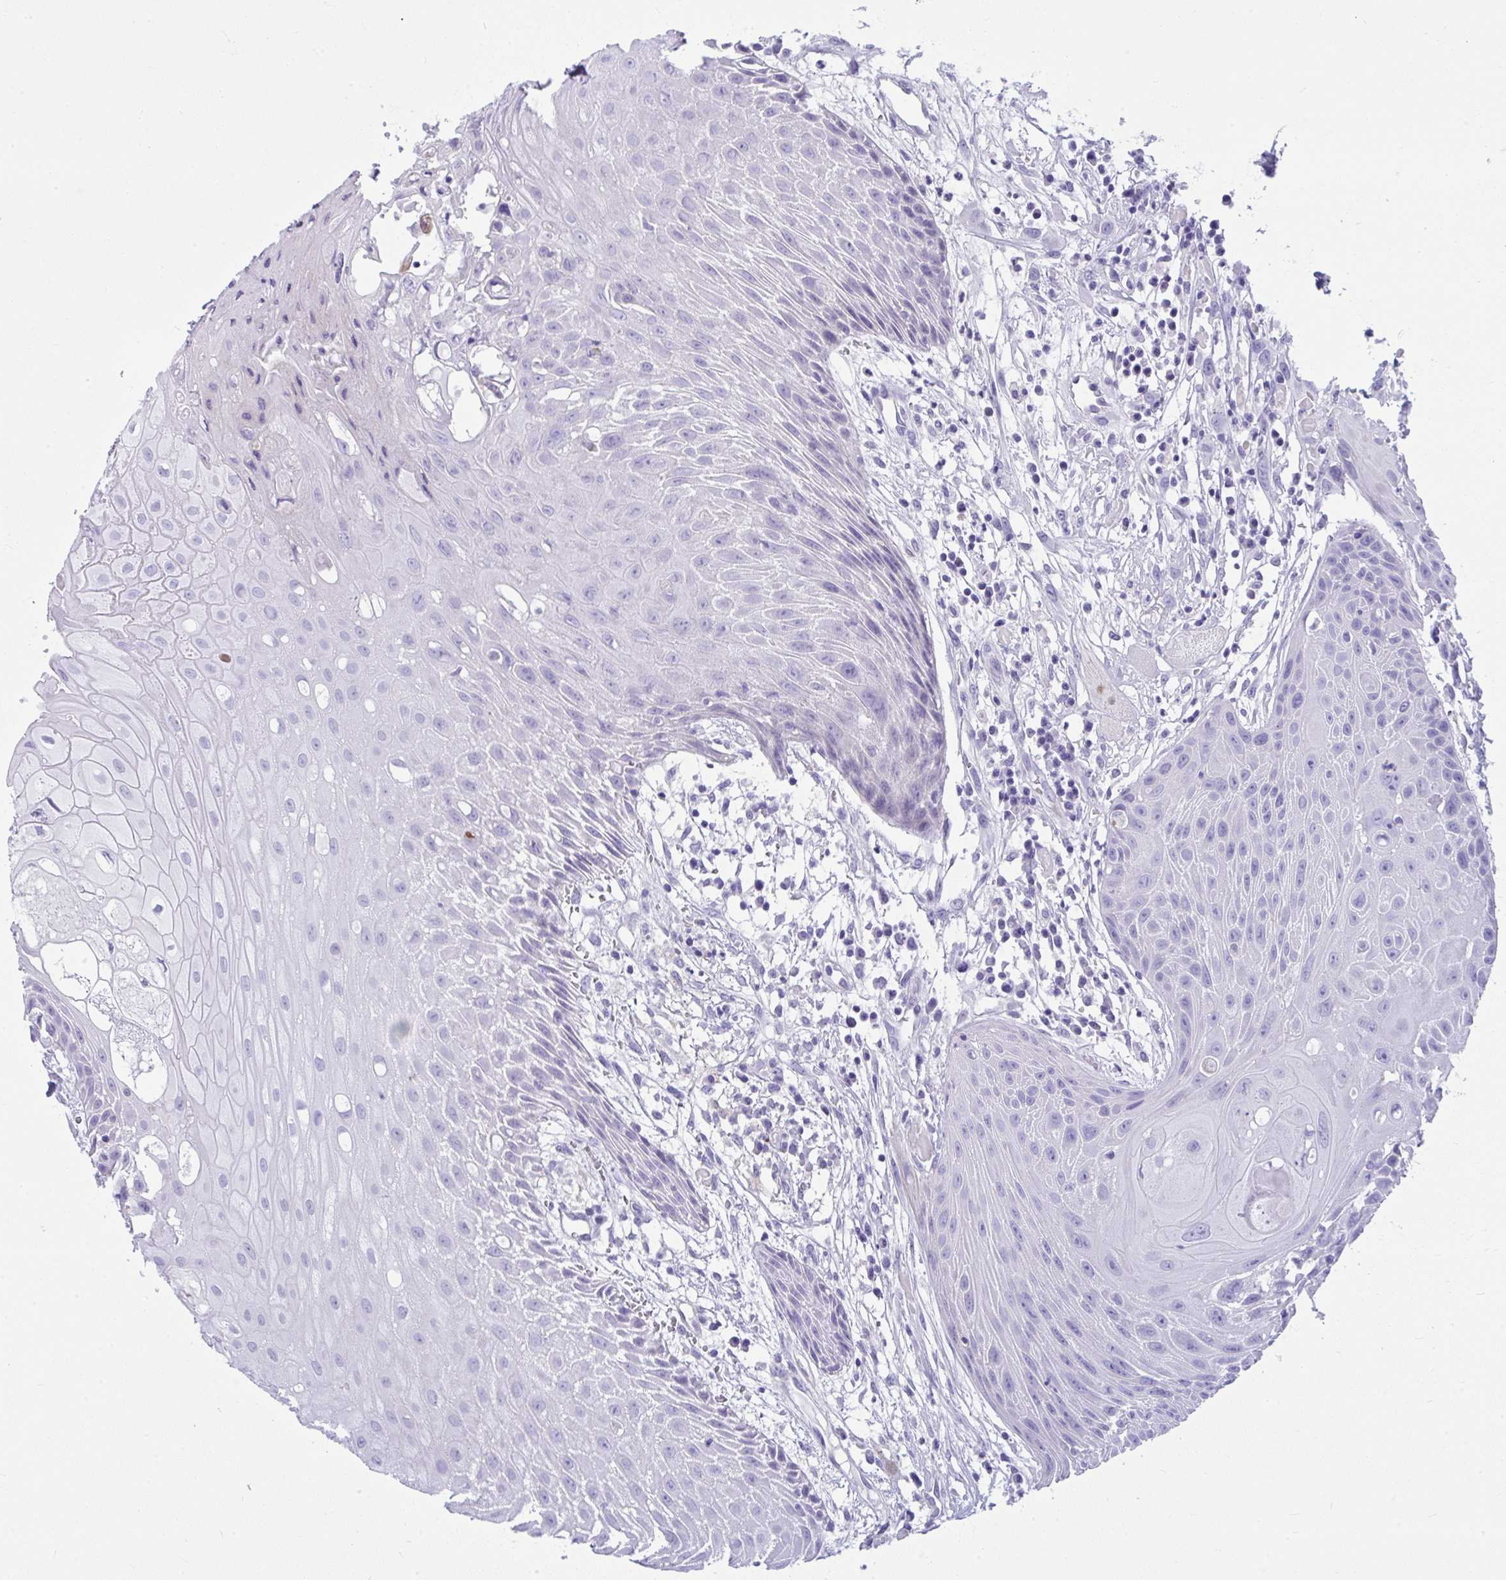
{"staining": {"intensity": "negative", "quantity": "none", "location": "none"}, "tissue": "head and neck cancer", "cell_type": "Tumor cells", "image_type": "cancer", "snomed": [{"axis": "morphology", "description": "Squamous cell carcinoma, NOS"}, {"axis": "topography", "description": "Head-Neck"}], "caption": "There is no significant staining in tumor cells of head and neck squamous cell carcinoma.", "gene": "ISL1", "patient": {"sex": "female", "age": 73}}